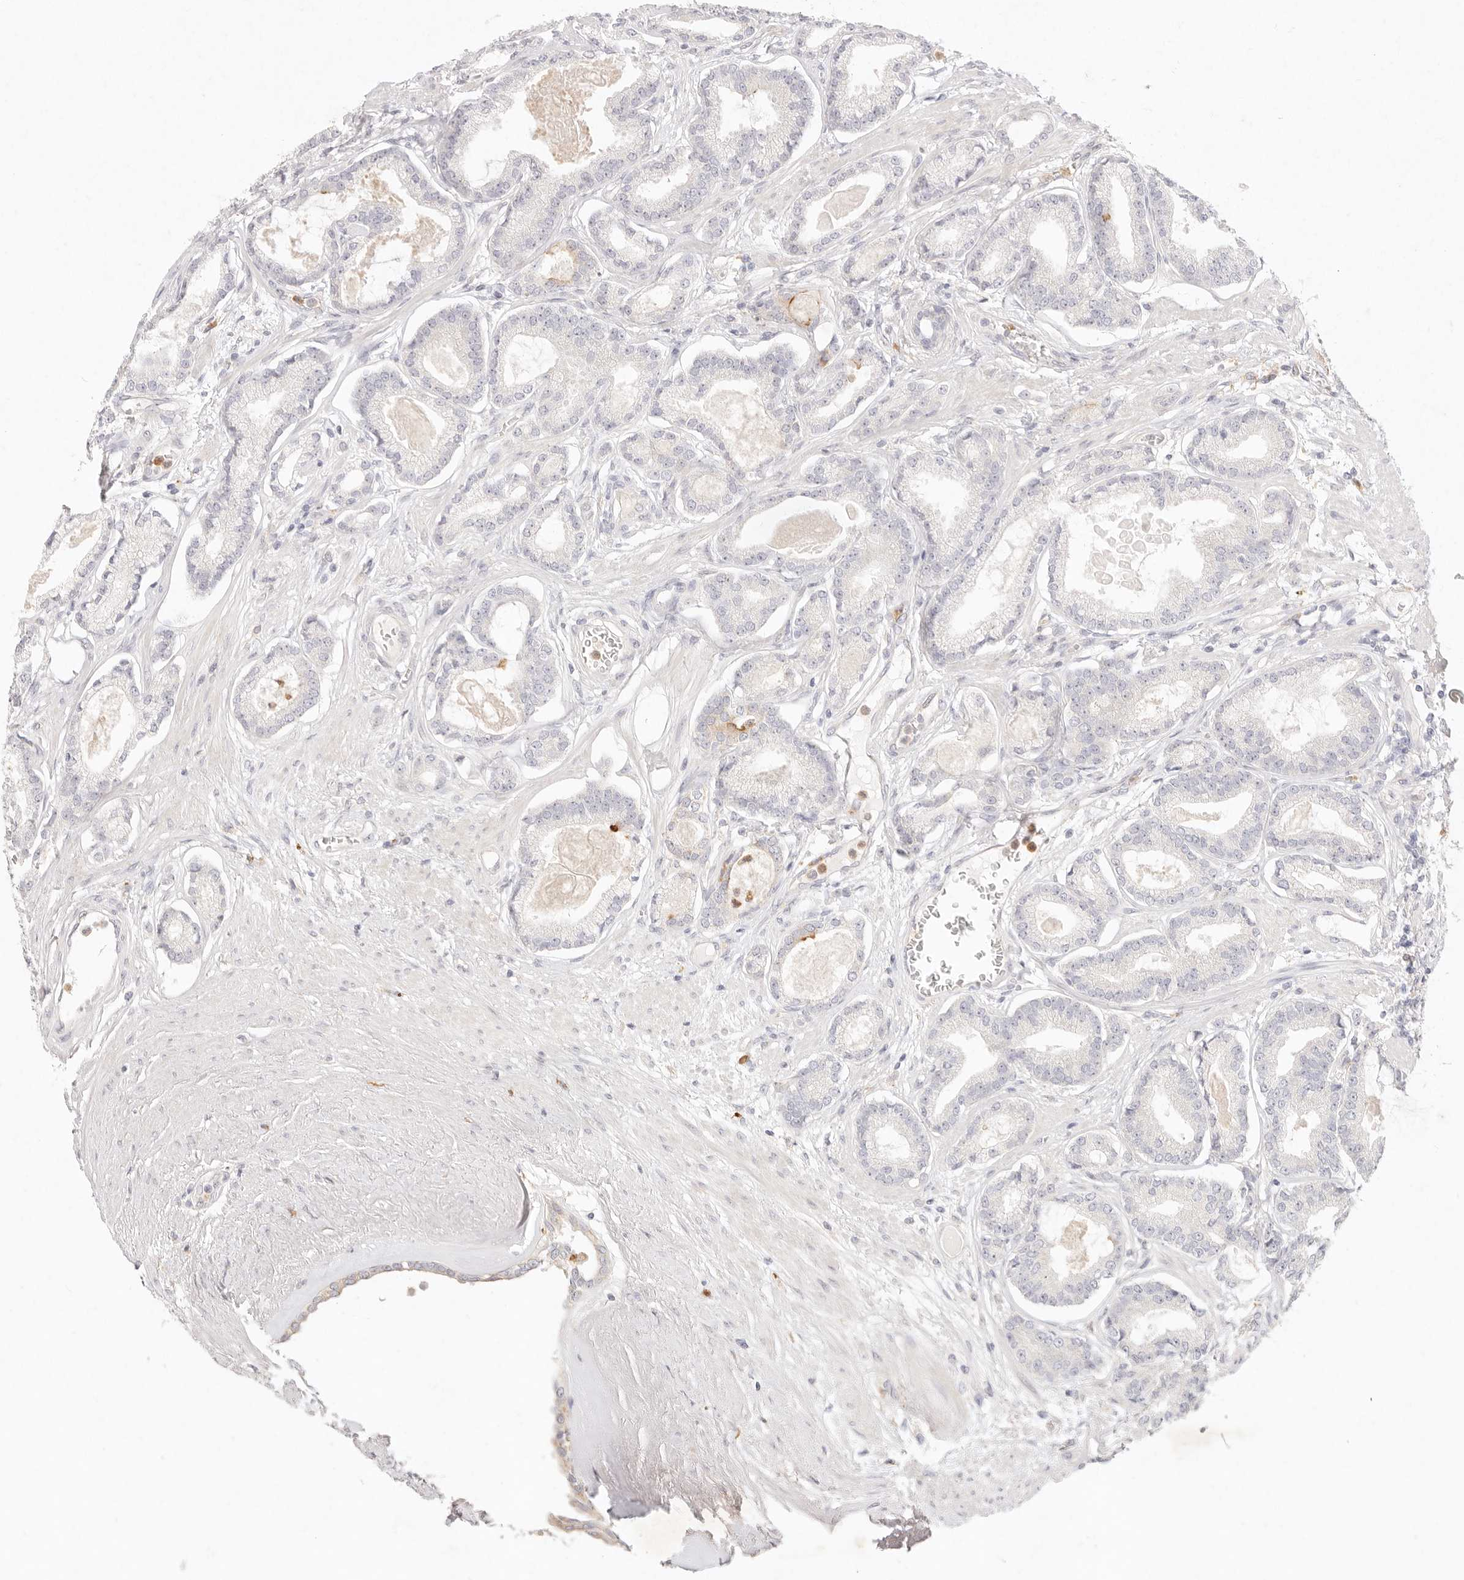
{"staining": {"intensity": "negative", "quantity": "none", "location": "none"}, "tissue": "prostate cancer", "cell_type": "Tumor cells", "image_type": "cancer", "snomed": [{"axis": "morphology", "description": "Adenocarcinoma, Low grade"}, {"axis": "topography", "description": "Prostate"}], "caption": "Tumor cells show no significant protein staining in prostate cancer.", "gene": "GPR84", "patient": {"sex": "male", "age": 60}}